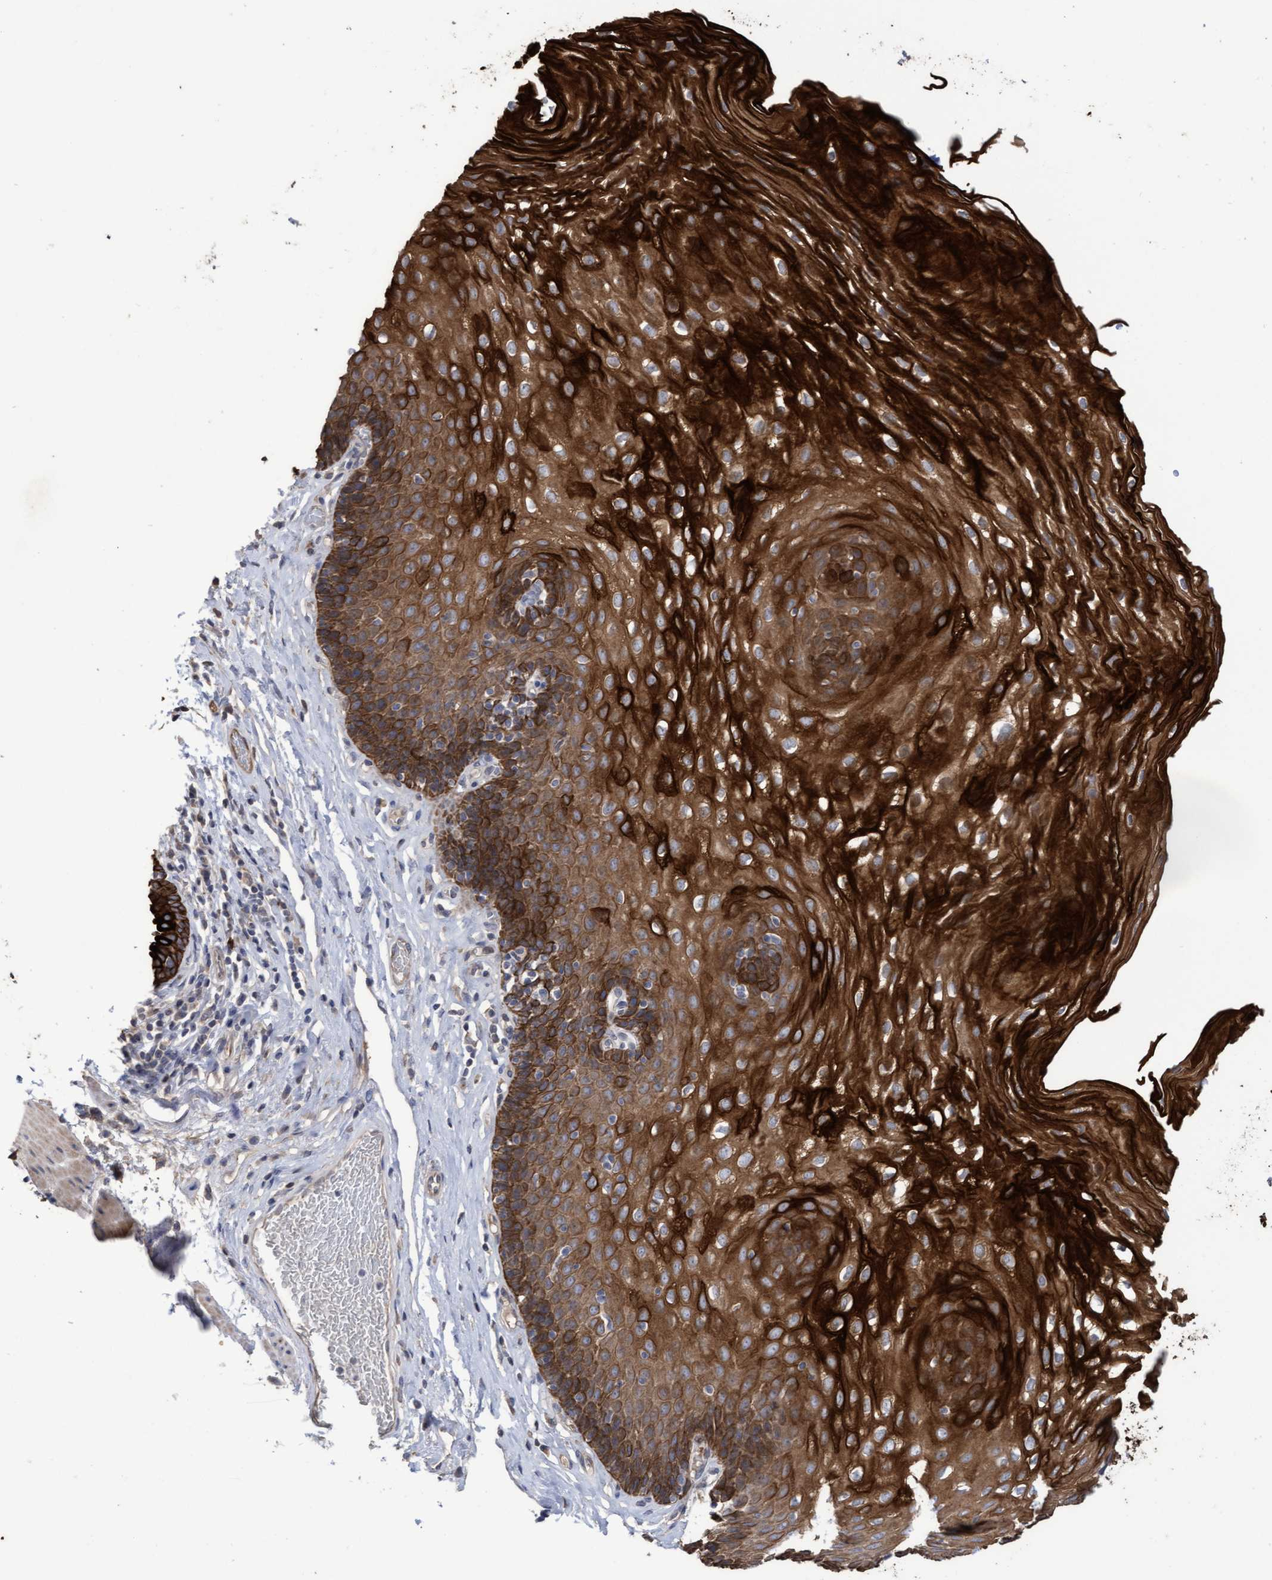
{"staining": {"intensity": "strong", "quantity": ">75%", "location": "cytoplasmic/membranous"}, "tissue": "esophagus", "cell_type": "Squamous epithelial cells", "image_type": "normal", "snomed": [{"axis": "morphology", "description": "Normal tissue, NOS"}, {"axis": "topography", "description": "Esophagus"}], "caption": "Immunohistochemical staining of benign human esophagus exhibits strong cytoplasmic/membranous protein expression in approximately >75% of squamous epithelial cells.", "gene": "KRT24", "patient": {"sex": "female", "age": 66}}